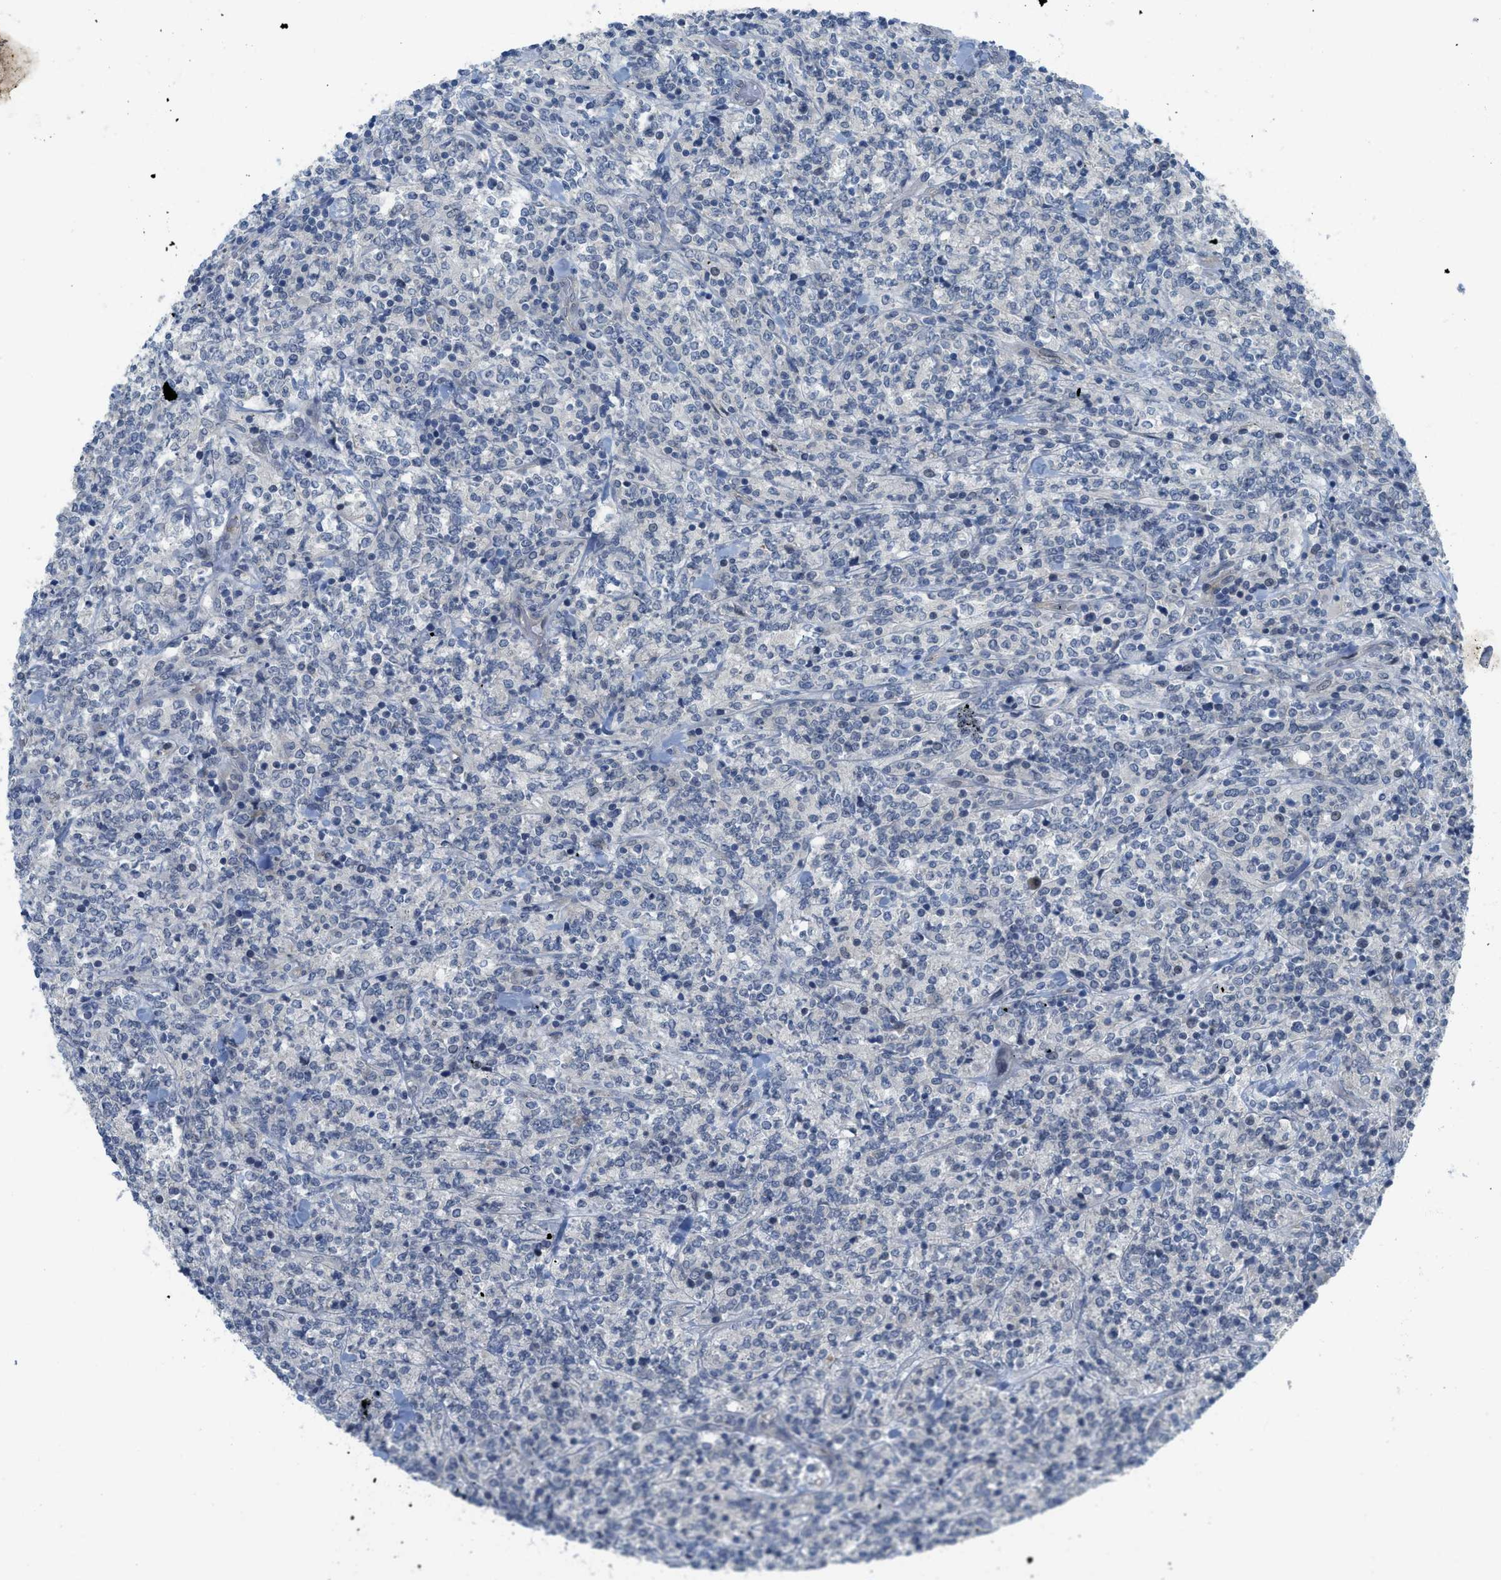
{"staining": {"intensity": "negative", "quantity": "none", "location": "none"}, "tissue": "lymphoma", "cell_type": "Tumor cells", "image_type": "cancer", "snomed": [{"axis": "morphology", "description": "Malignant lymphoma, non-Hodgkin's type, High grade"}, {"axis": "topography", "description": "Soft tissue"}], "caption": "Immunohistochemistry micrograph of neoplastic tissue: lymphoma stained with DAB (3,3'-diaminobenzidine) demonstrates no significant protein staining in tumor cells. (DAB (3,3'-diaminobenzidine) immunohistochemistry (IHC) with hematoxylin counter stain).", "gene": "TNFAIP1", "patient": {"sex": "male", "age": 18}}